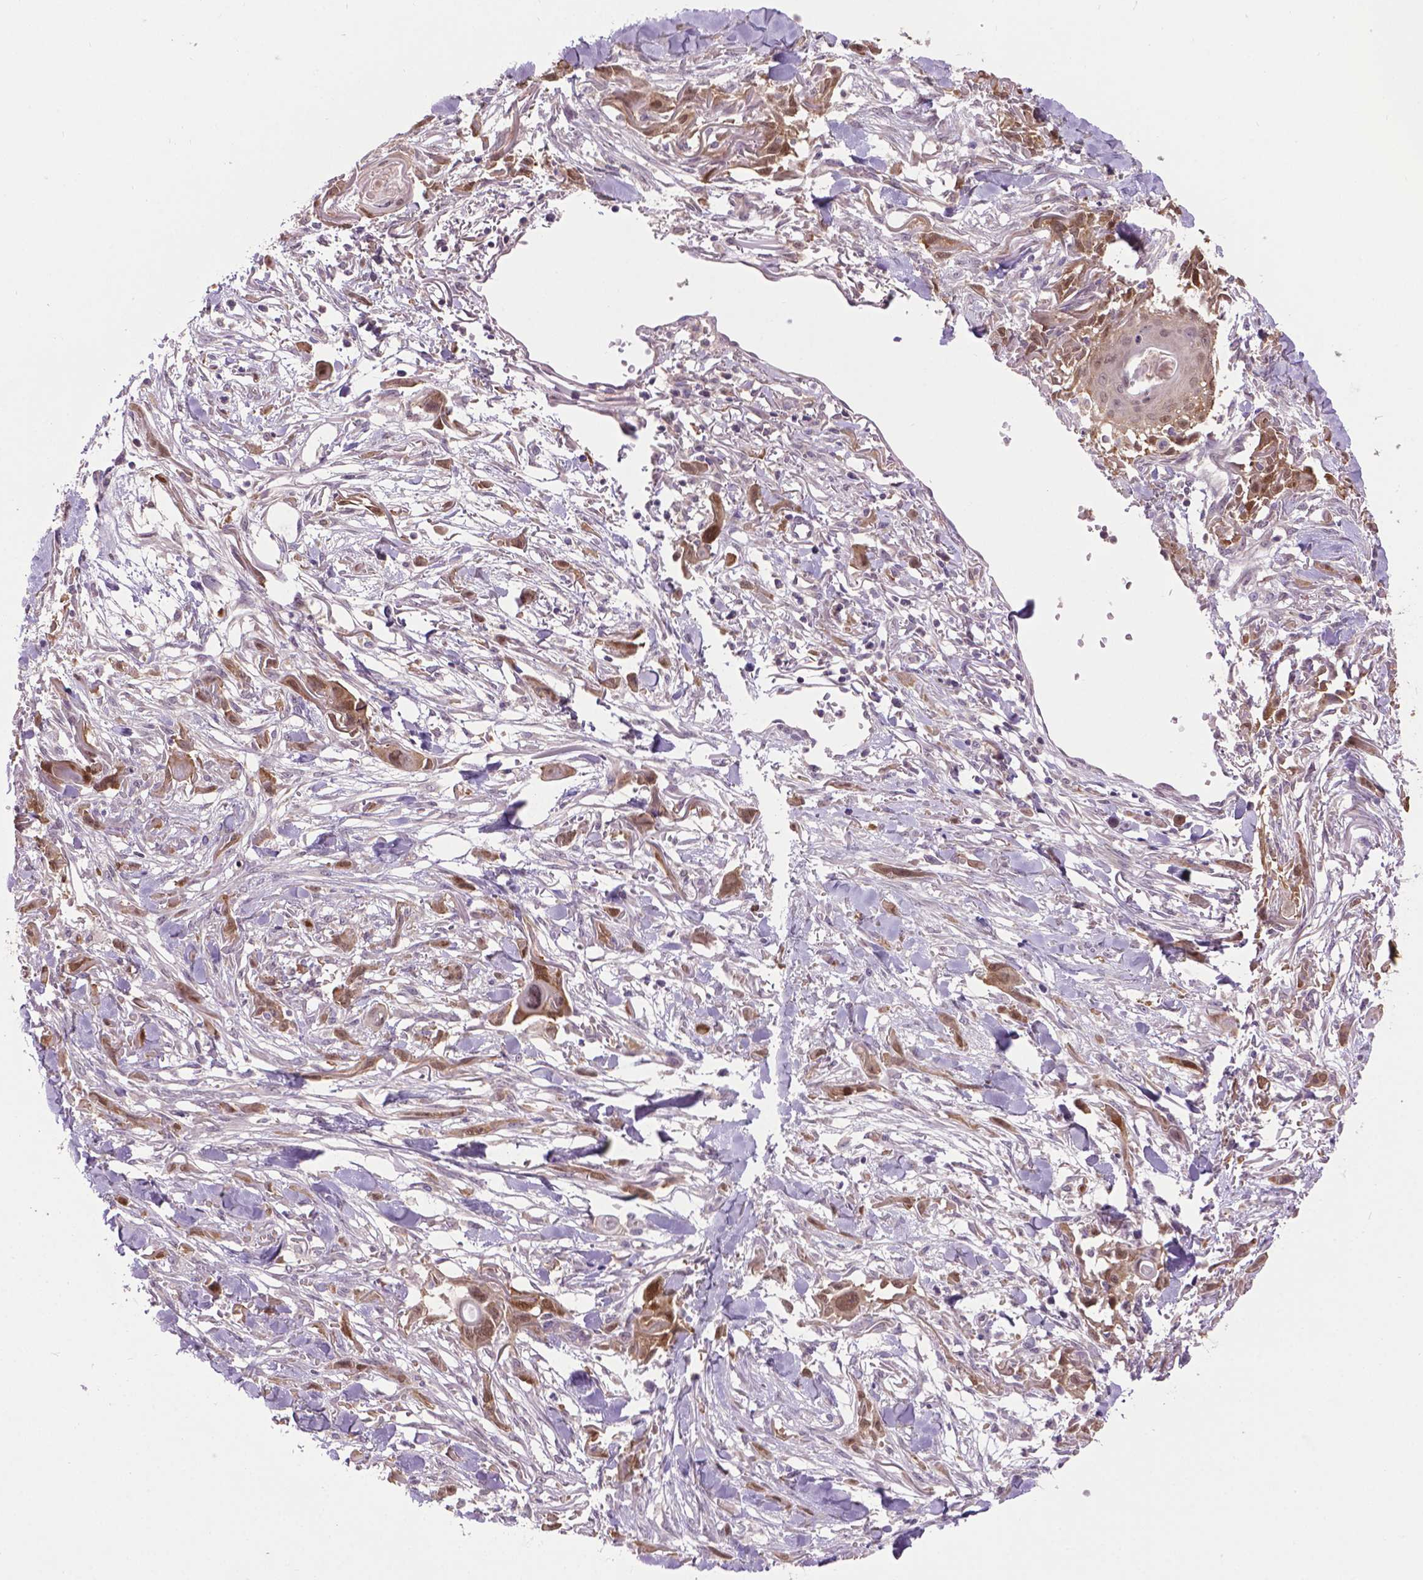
{"staining": {"intensity": "weak", "quantity": ">75%", "location": "nuclear"}, "tissue": "skin cancer", "cell_type": "Tumor cells", "image_type": "cancer", "snomed": [{"axis": "morphology", "description": "Squamous cell carcinoma, NOS"}, {"axis": "topography", "description": "Skin"}], "caption": "A brown stain shows weak nuclear expression of a protein in human skin cancer (squamous cell carcinoma) tumor cells.", "gene": "IRF6", "patient": {"sex": "female", "age": 59}}